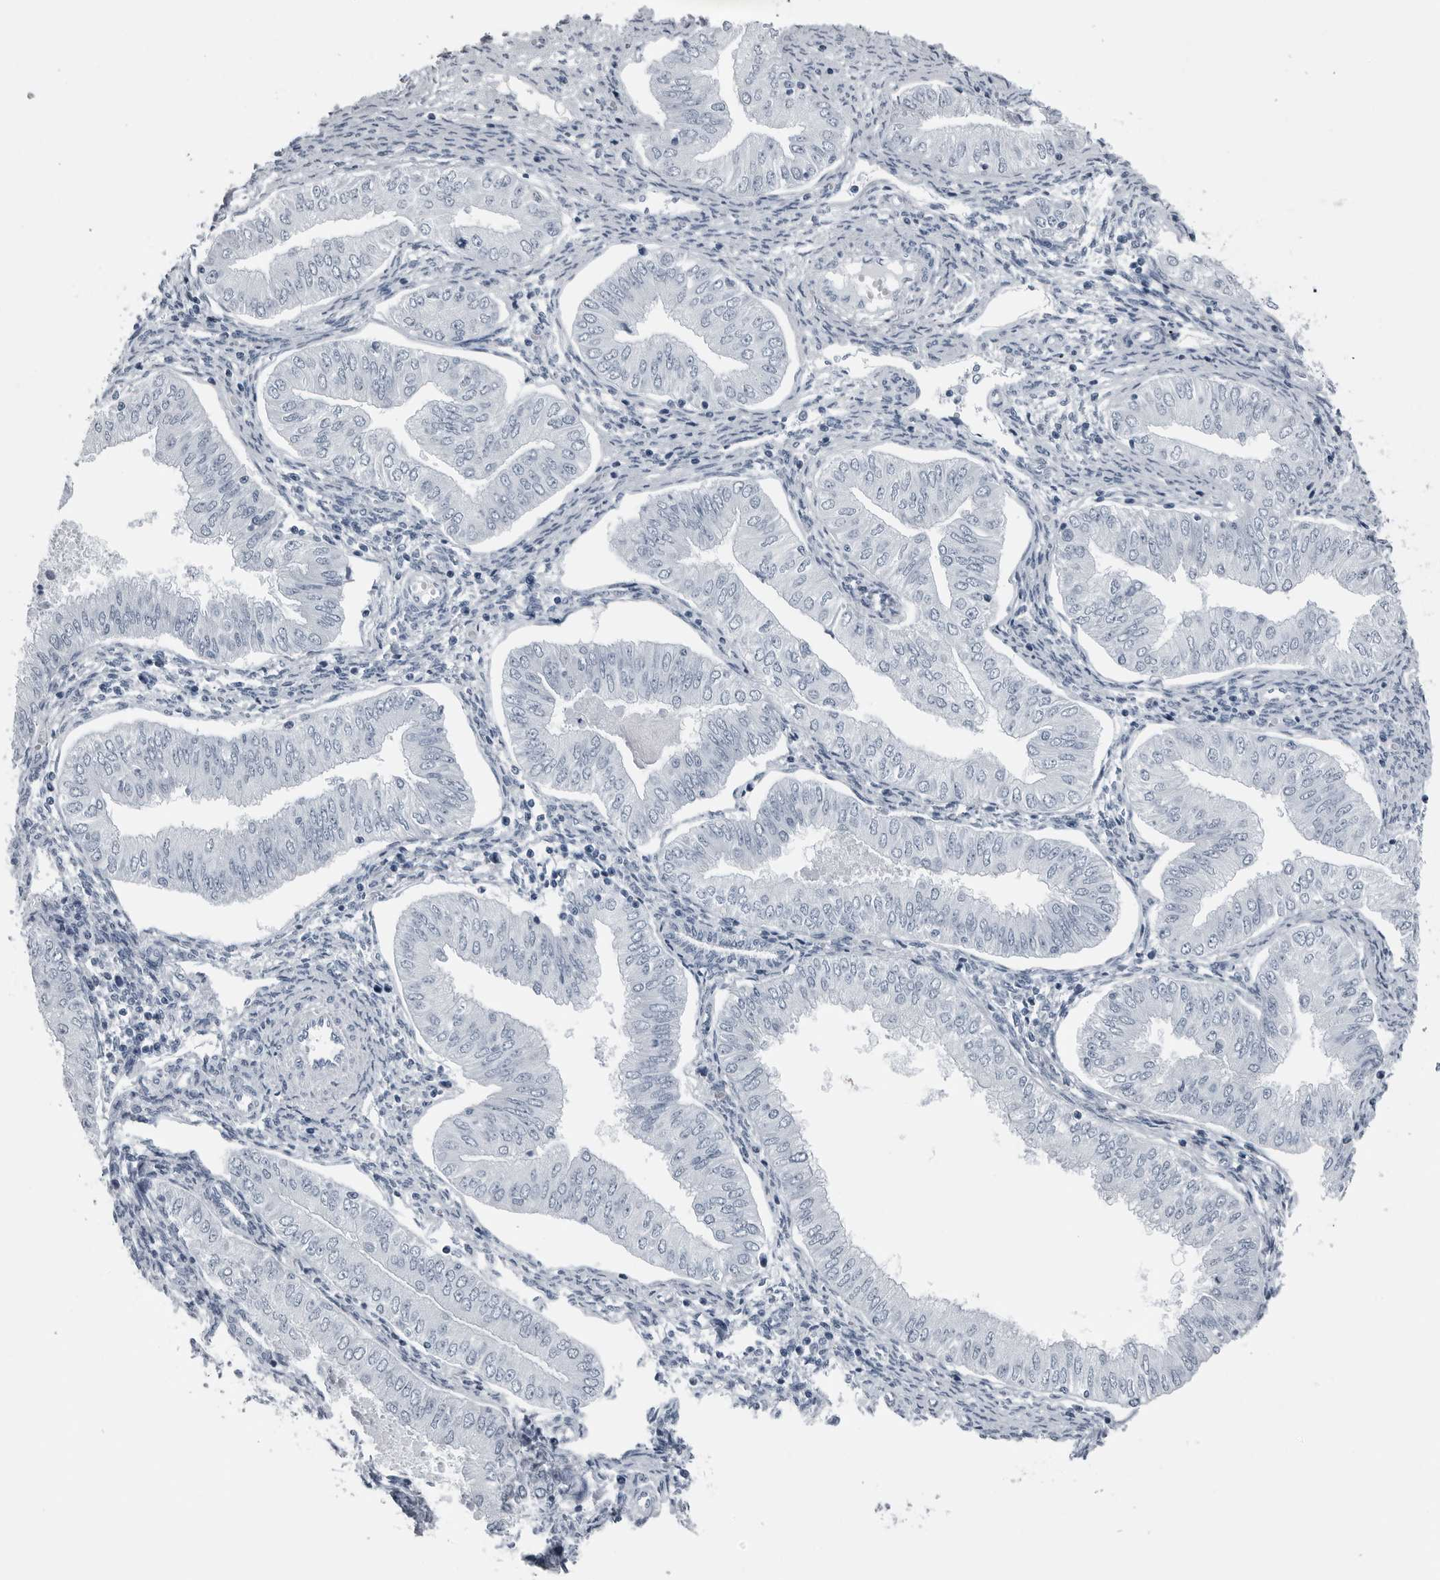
{"staining": {"intensity": "negative", "quantity": "none", "location": "none"}, "tissue": "endometrial cancer", "cell_type": "Tumor cells", "image_type": "cancer", "snomed": [{"axis": "morphology", "description": "Normal tissue, NOS"}, {"axis": "morphology", "description": "Adenocarcinoma, NOS"}, {"axis": "topography", "description": "Endometrium"}], "caption": "Endometrial cancer was stained to show a protein in brown. There is no significant positivity in tumor cells. (DAB IHC visualized using brightfield microscopy, high magnification).", "gene": "SPINK1", "patient": {"sex": "female", "age": 53}}